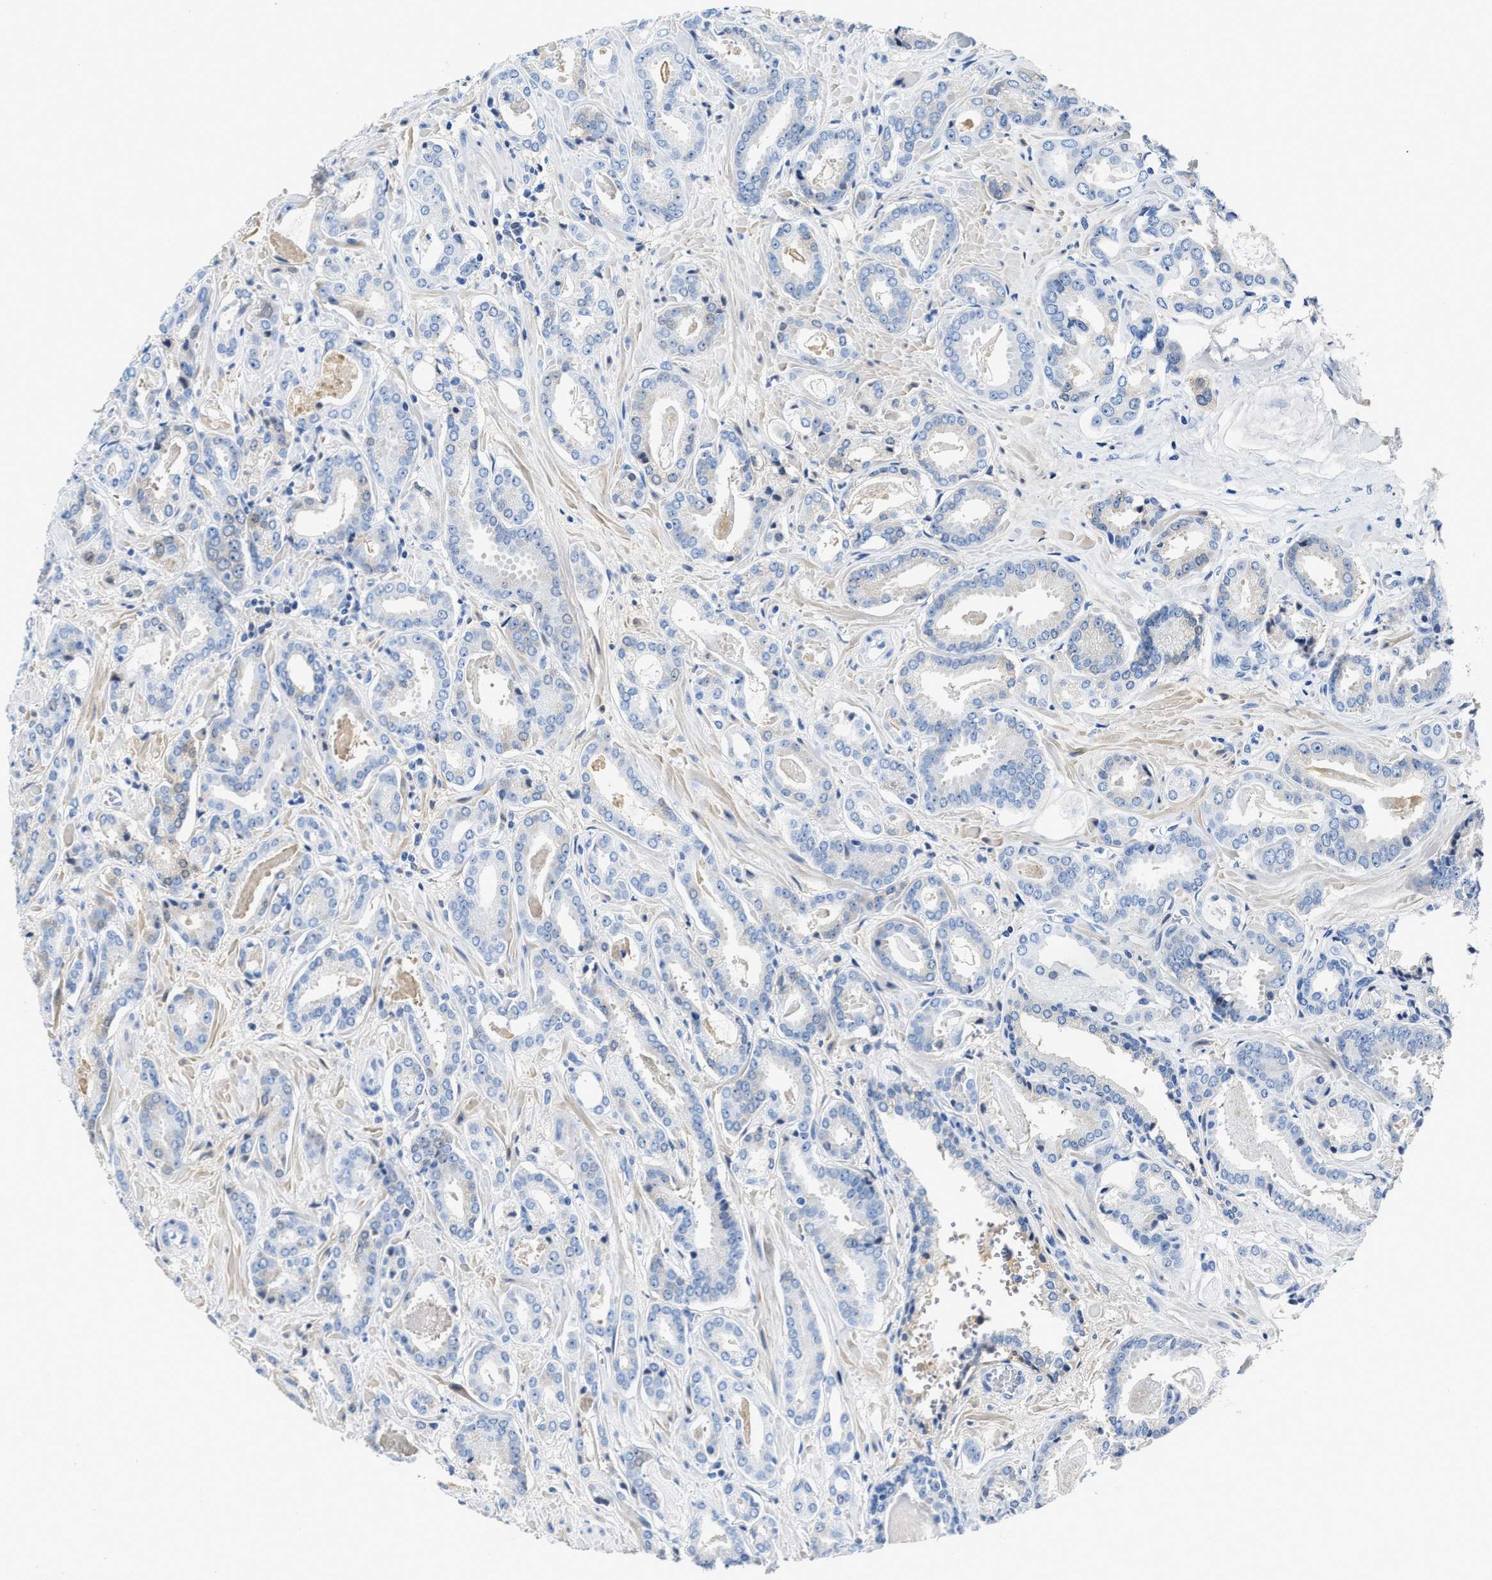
{"staining": {"intensity": "negative", "quantity": "none", "location": "none"}, "tissue": "prostate cancer", "cell_type": "Tumor cells", "image_type": "cancer", "snomed": [{"axis": "morphology", "description": "Adenocarcinoma, Low grade"}, {"axis": "topography", "description": "Prostate"}], "caption": "Histopathology image shows no protein staining in tumor cells of prostate adenocarcinoma (low-grade) tissue.", "gene": "GC", "patient": {"sex": "male", "age": 53}}